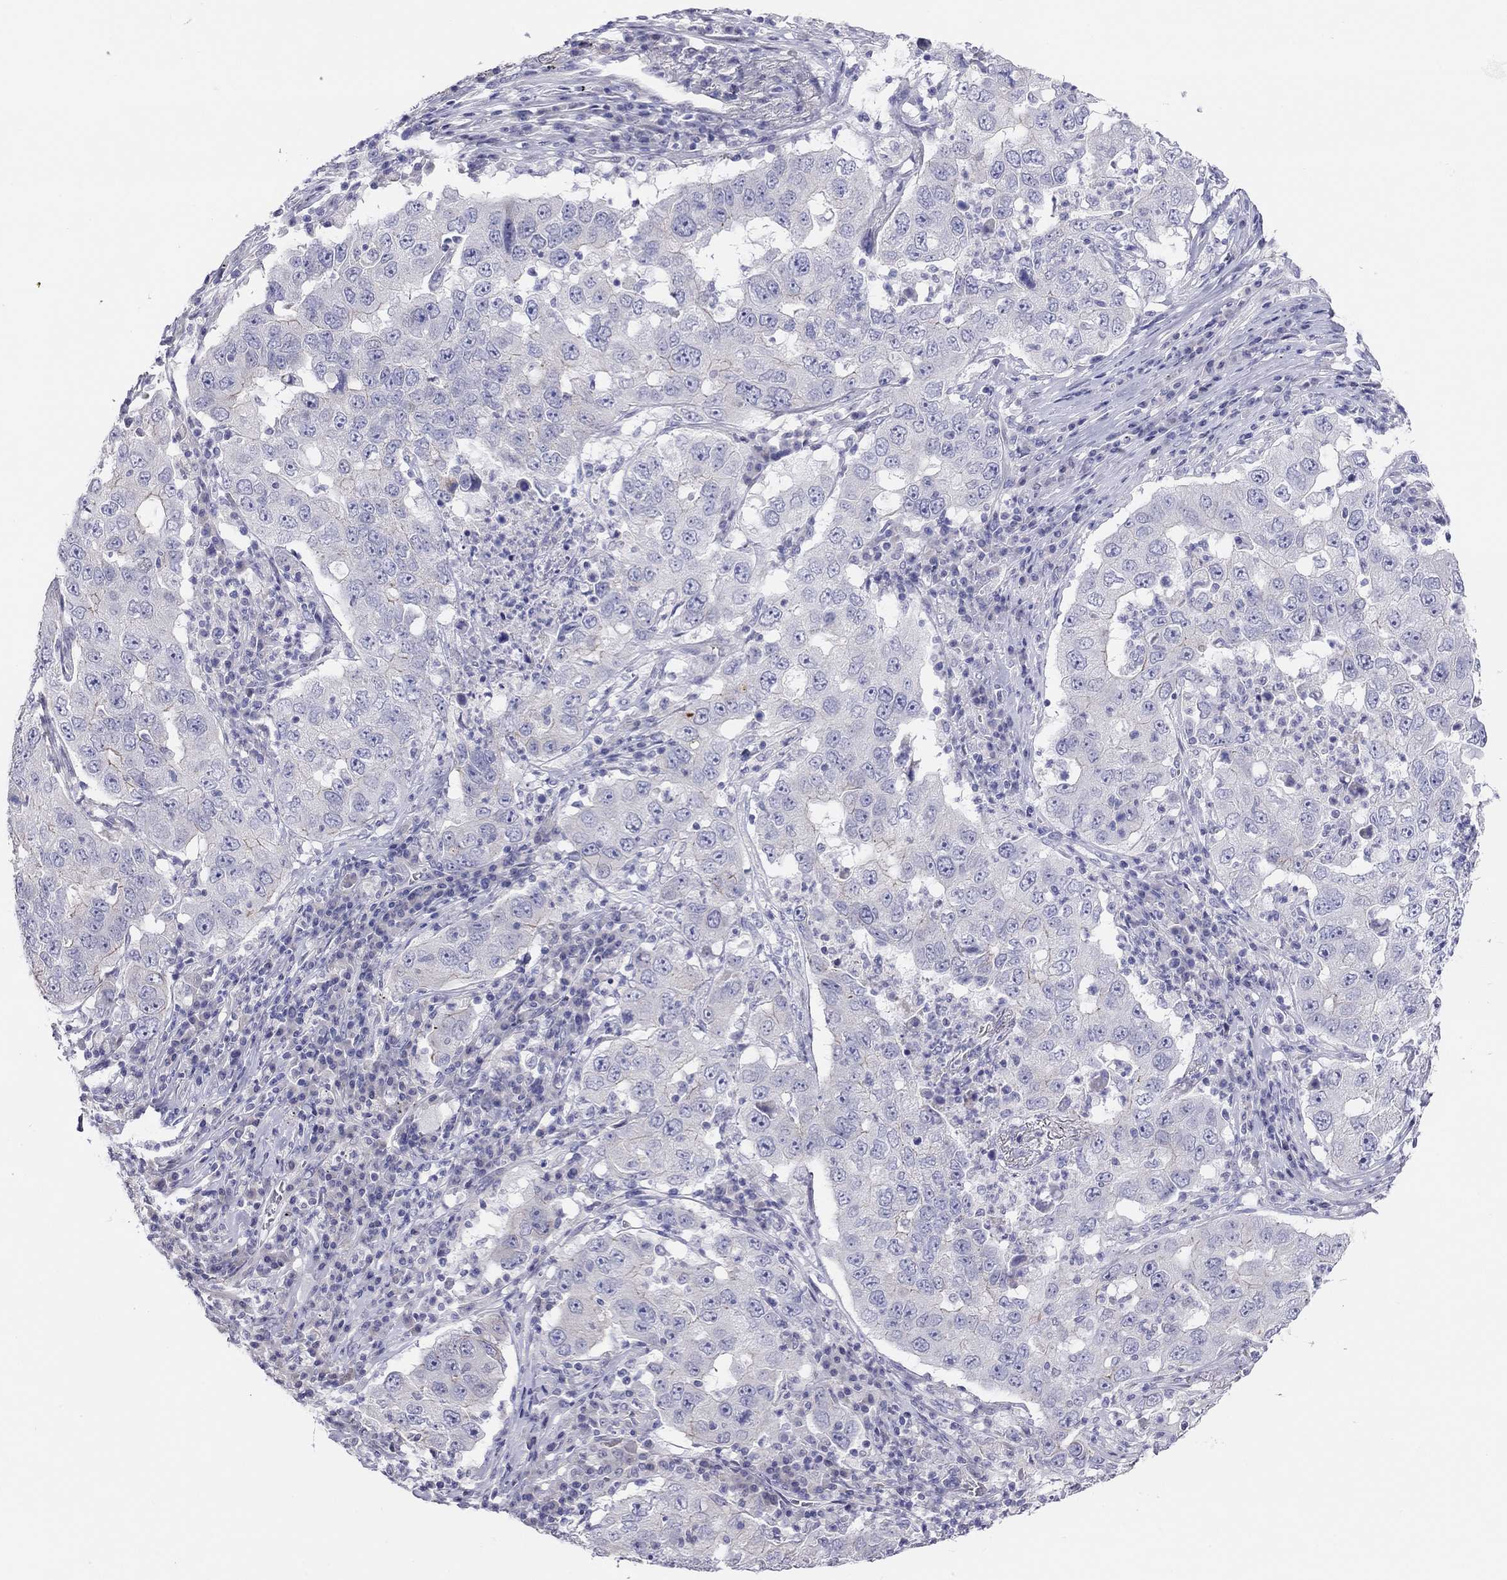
{"staining": {"intensity": "negative", "quantity": "none", "location": "none"}, "tissue": "lung cancer", "cell_type": "Tumor cells", "image_type": "cancer", "snomed": [{"axis": "morphology", "description": "Adenocarcinoma, NOS"}, {"axis": "topography", "description": "Lung"}], "caption": "This is a micrograph of immunohistochemistry staining of adenocarcinoma (lung), which shows no expression in tumor cells.", "gene": "MGAT4C", "patient": {"sex": "male", "age": 73}}